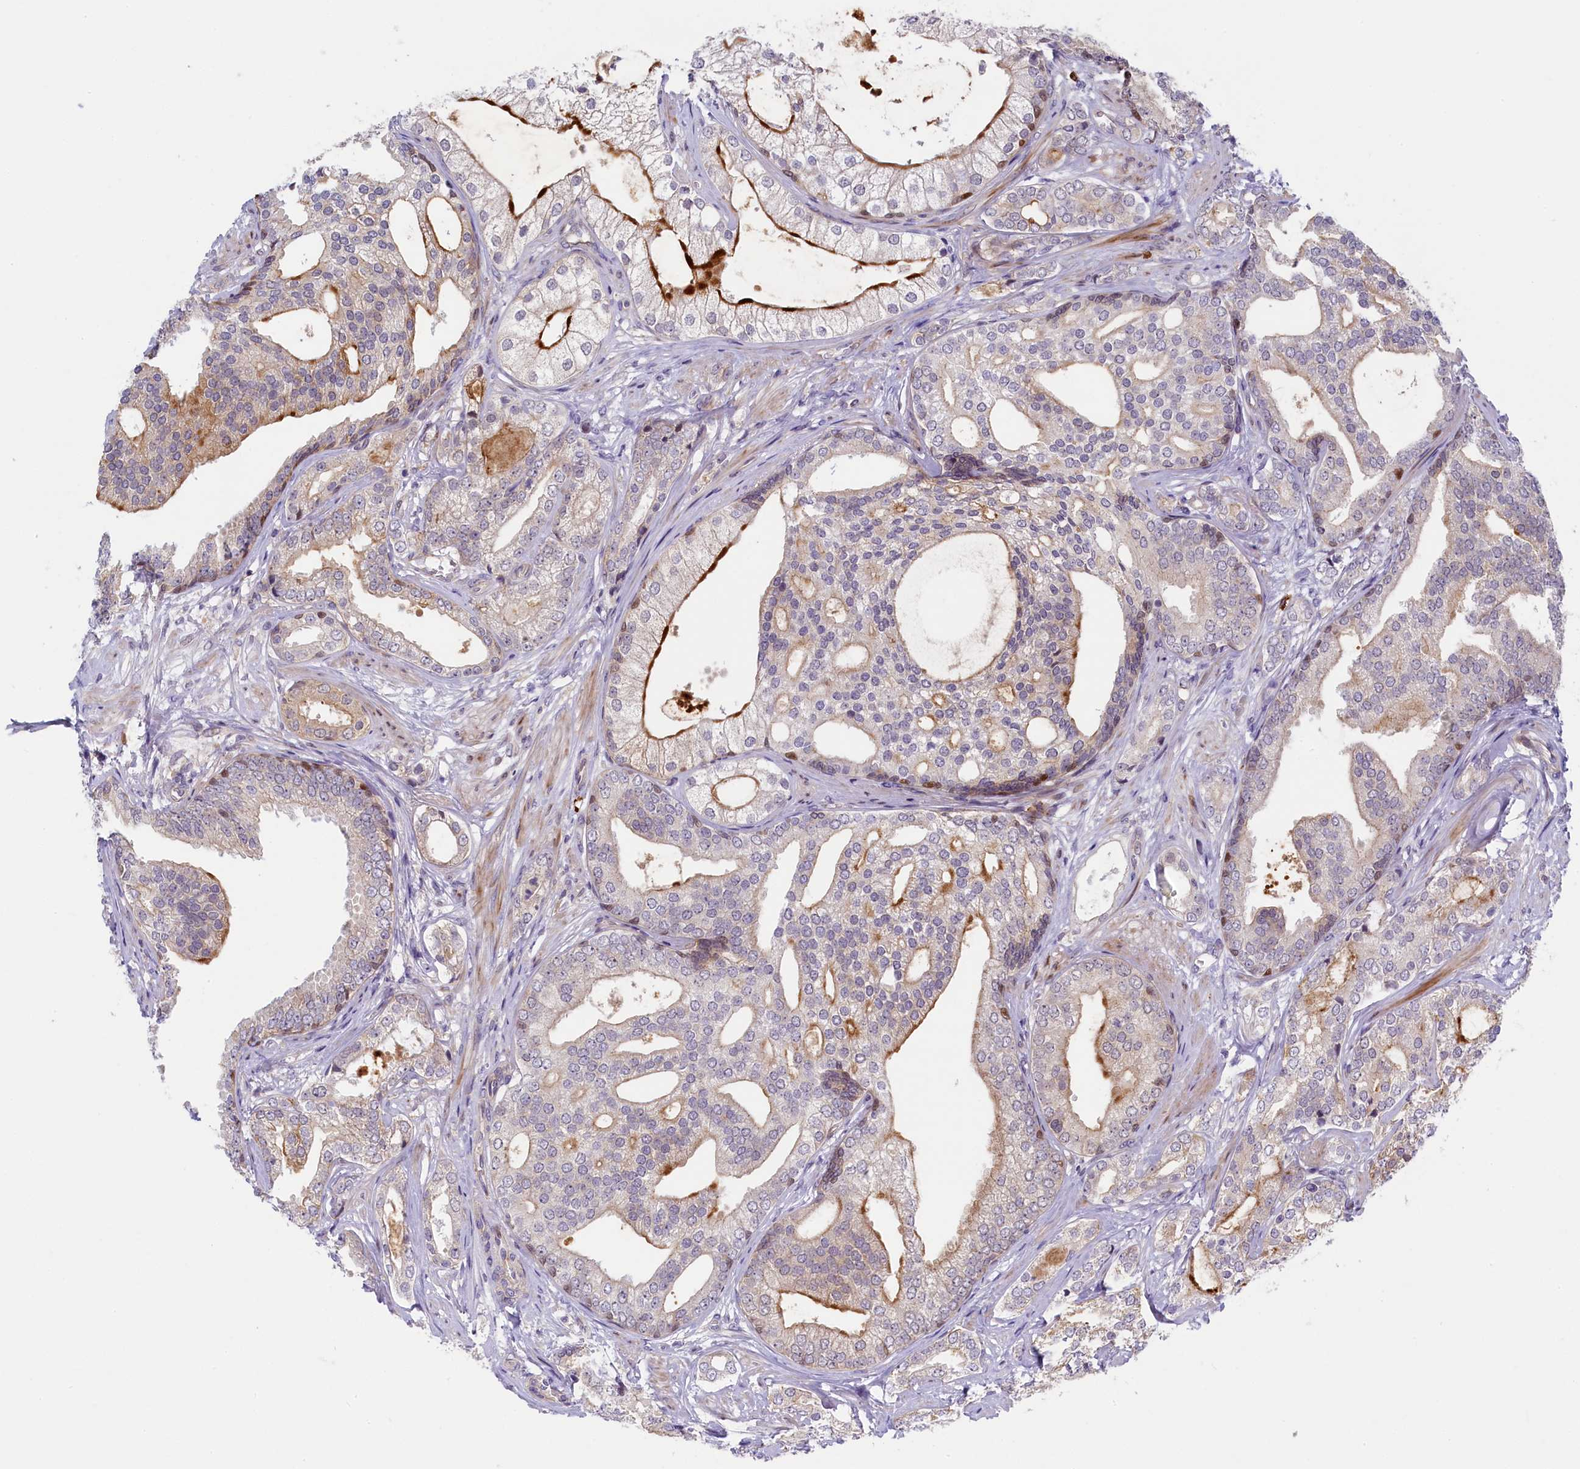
{"staining": {"intensity": "strong", "quantity": "<25%", "location": "cytoplasmic/membranous"}, "tissue": "prostate cancer", "cell_type": "Tumor cells", "image_type": "cancer", "snomed": [{"axis": "morphology", "description": "Adenocarcinoma, High grade"}, {"axis": "topography", "description": "Prostate"}], "caption": "Tumor cells reveal medium levels of strong cytoplasmic/membranous expression in about <25% of cells in human prostate cancer (high-grade adenocarcinoma).", "gene": "CCL23", "patient": {"sex": "male", "age": 60}}